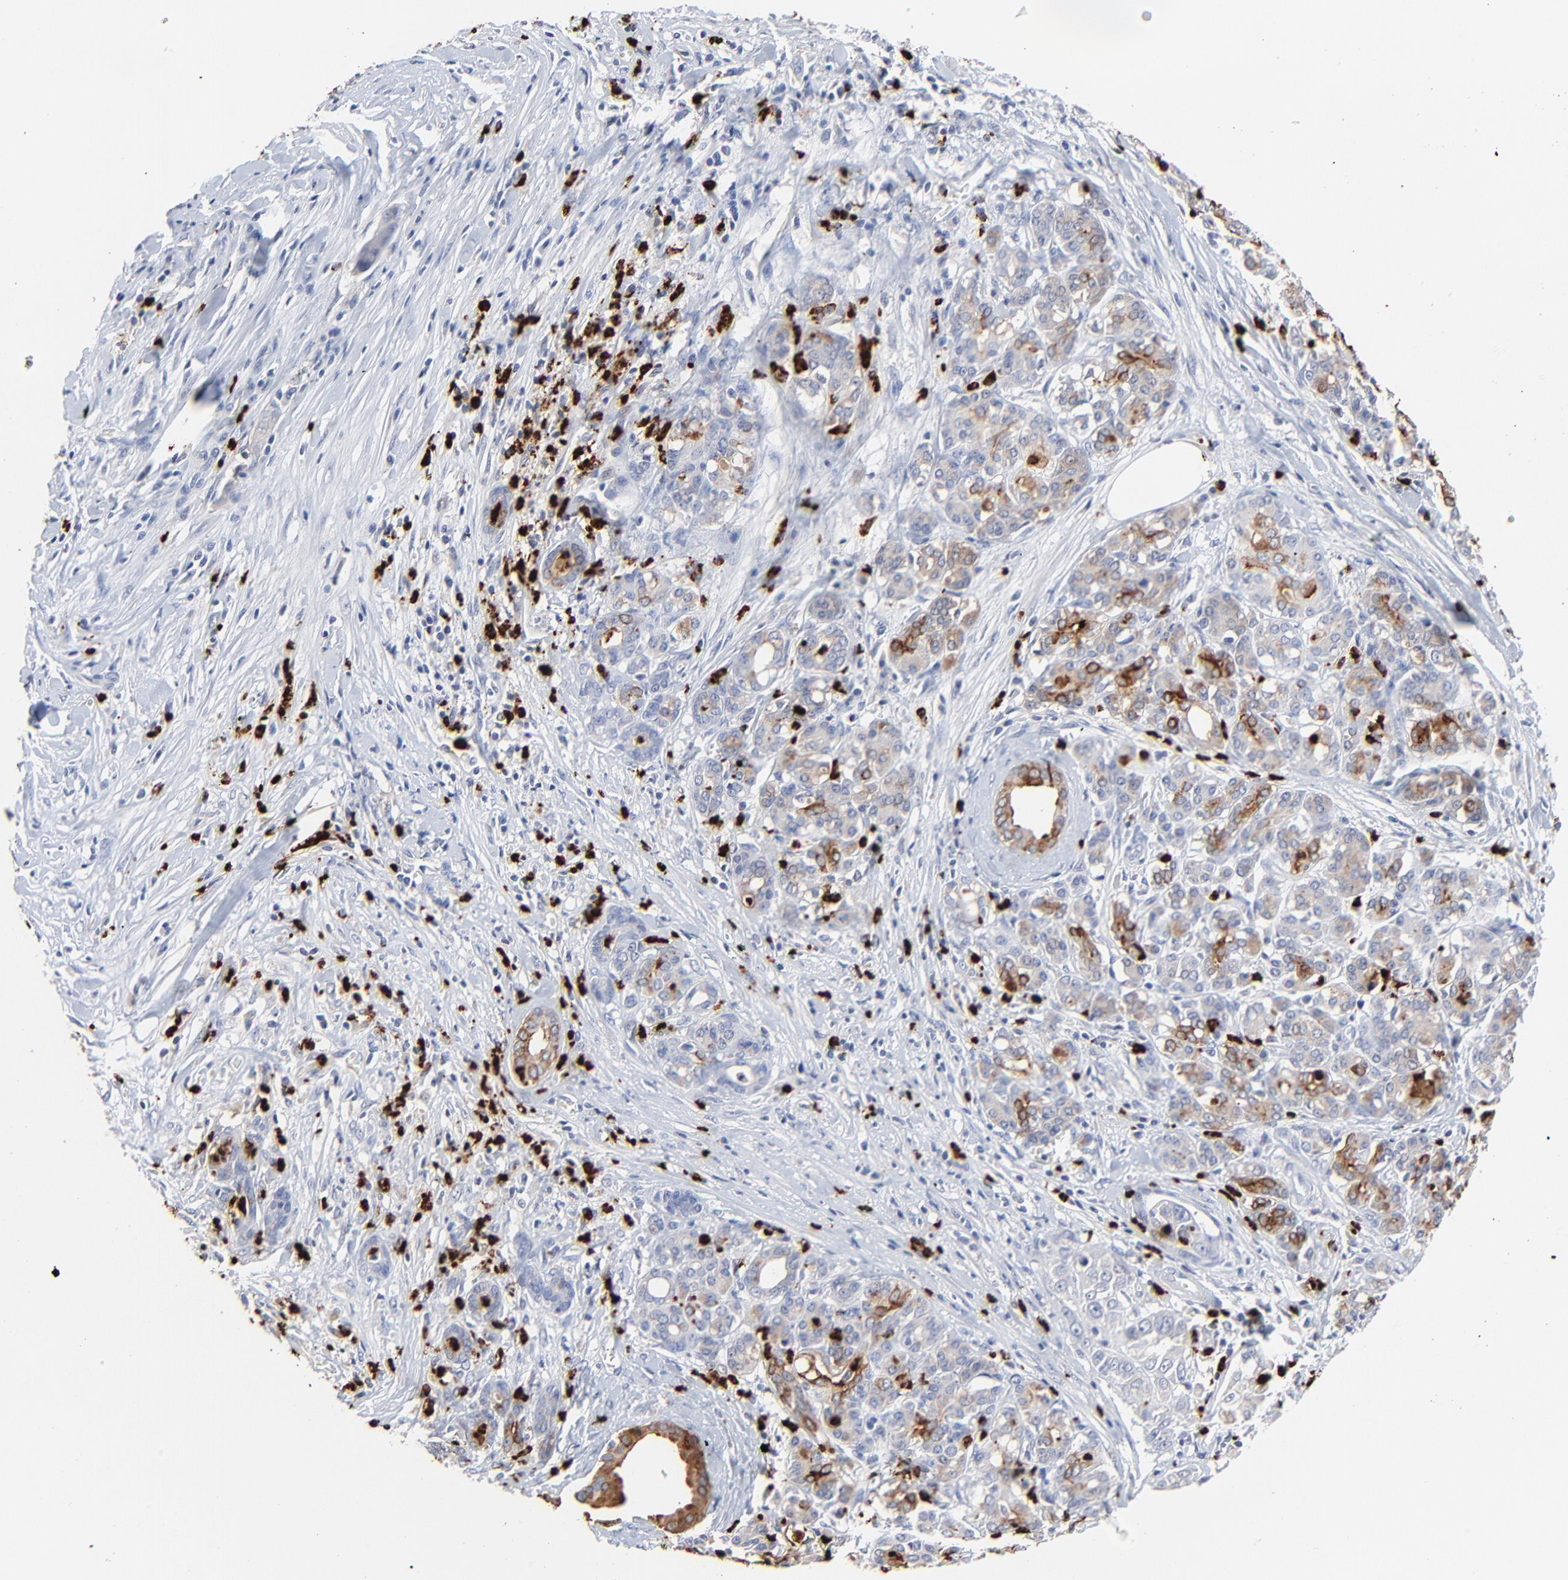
{"staining": {"intensity": "moderate", "quantity": "<25%", "location": "cytoplasmic/membranous"}, "tissue": "pancreatic cancer", "cell_type": "Tumor cells", "image_type": "cancer", "snomed": [{"axis": "morphology", "description": "Adenocarcinoma, NOS"}, {"axis": "topography", "description": "Pancreas"}], "caption": "Pancreatic adenocarcinoma tissue shows moderate cytoplasmic/membranous positivity in approximately <25% of tumor cells, visualized by immunohistochemistry.", "gene": "LCN2", "patient": {"sex": "female", "age": 52}}